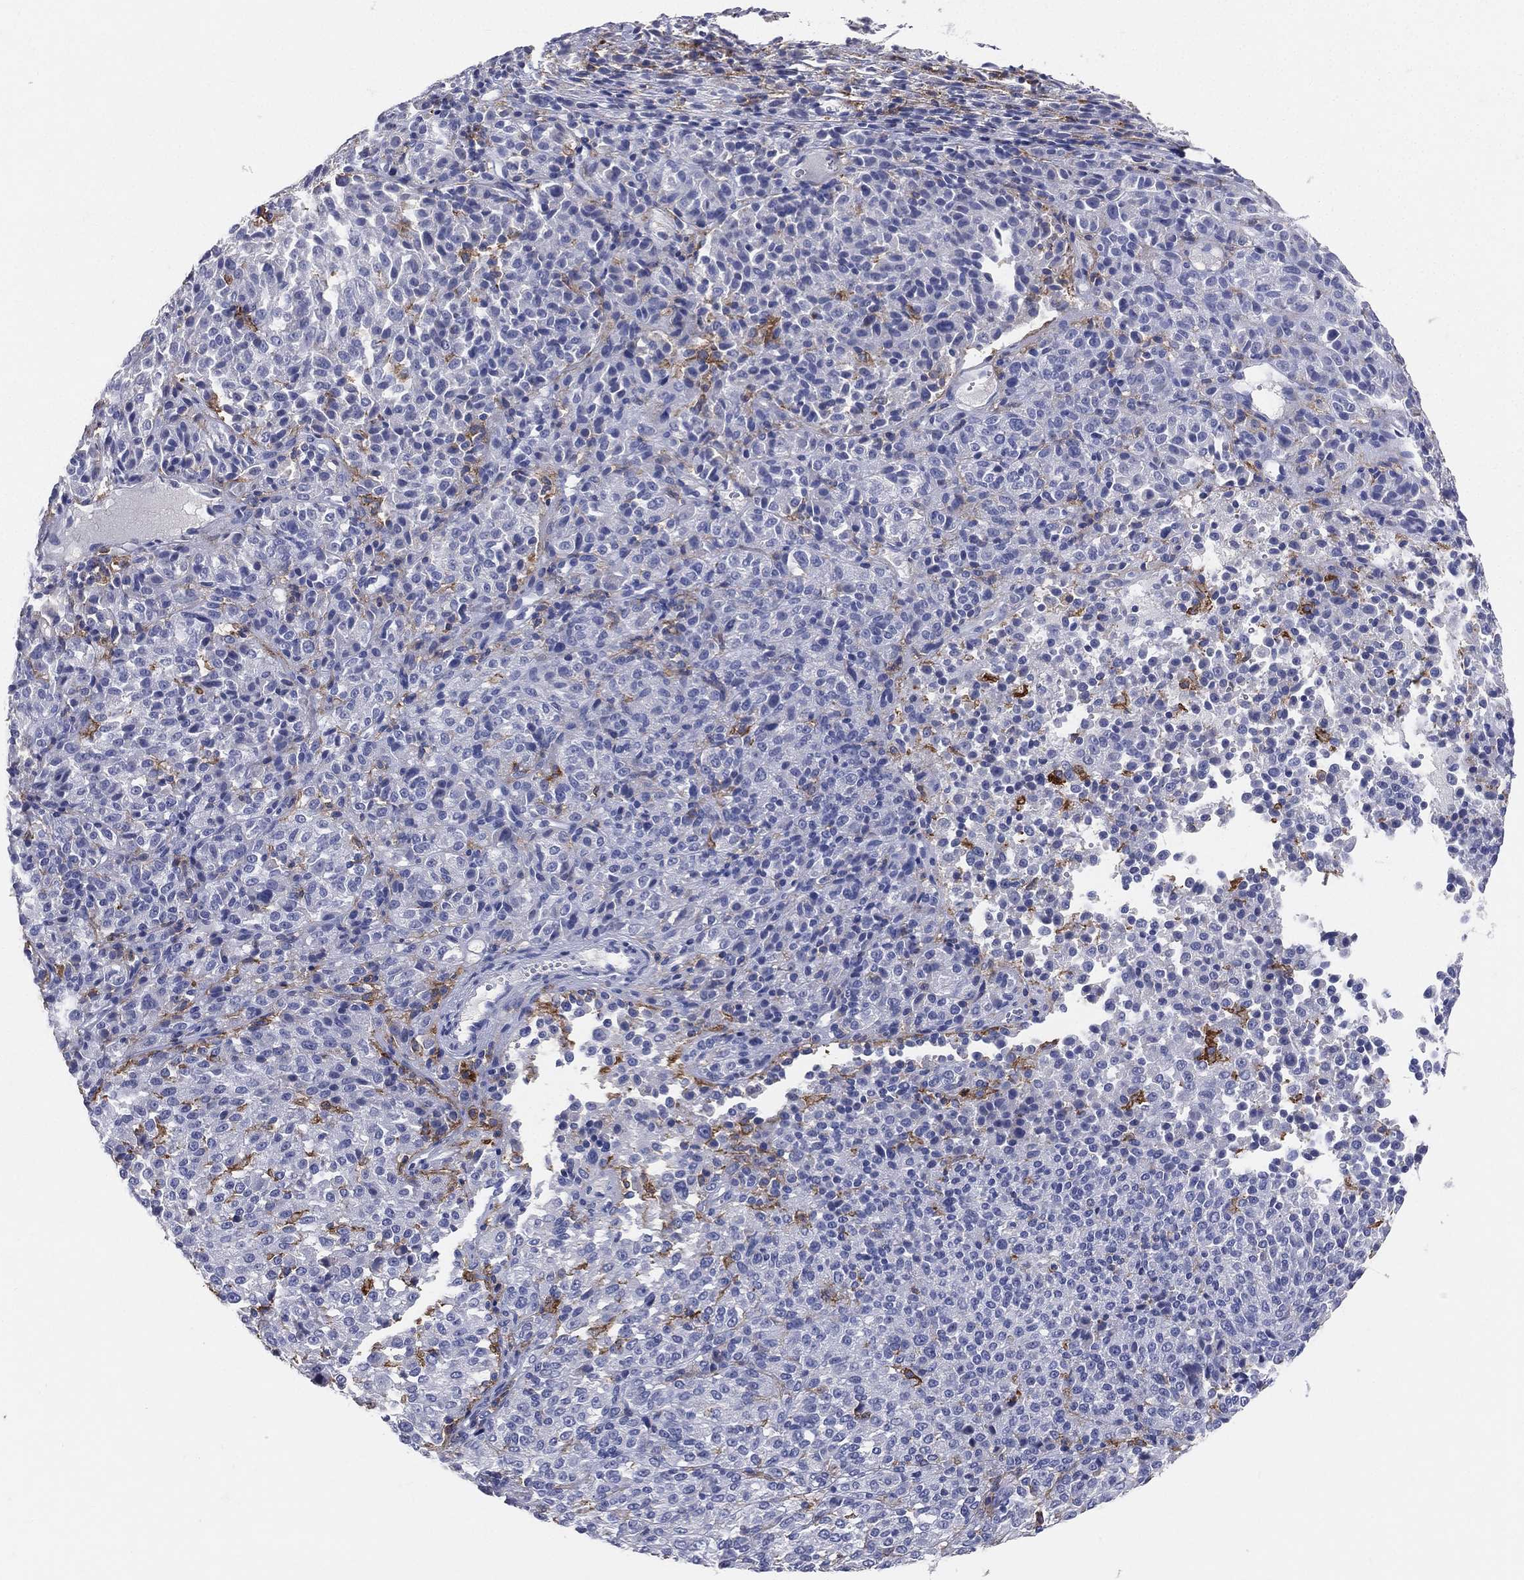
{"staining": {"intensity": "negative", "quantity": "none", "location": "none"}, "tissue": "melanoma", "cell_type": "Tumor cells", "image_type": "cancer", "snomed": [{"axis": "morphology", "description": "Malignant melanoma, Metastatic site"}, {"axis": "topography", "description": "Brain"}], "caption": "Tumor cells show no significant protein expression in malignant melanoma (metastatic site). Nuclei are stained in blue.", "gene": "CD33", "patient": {"sex": "female", "age": 56}}